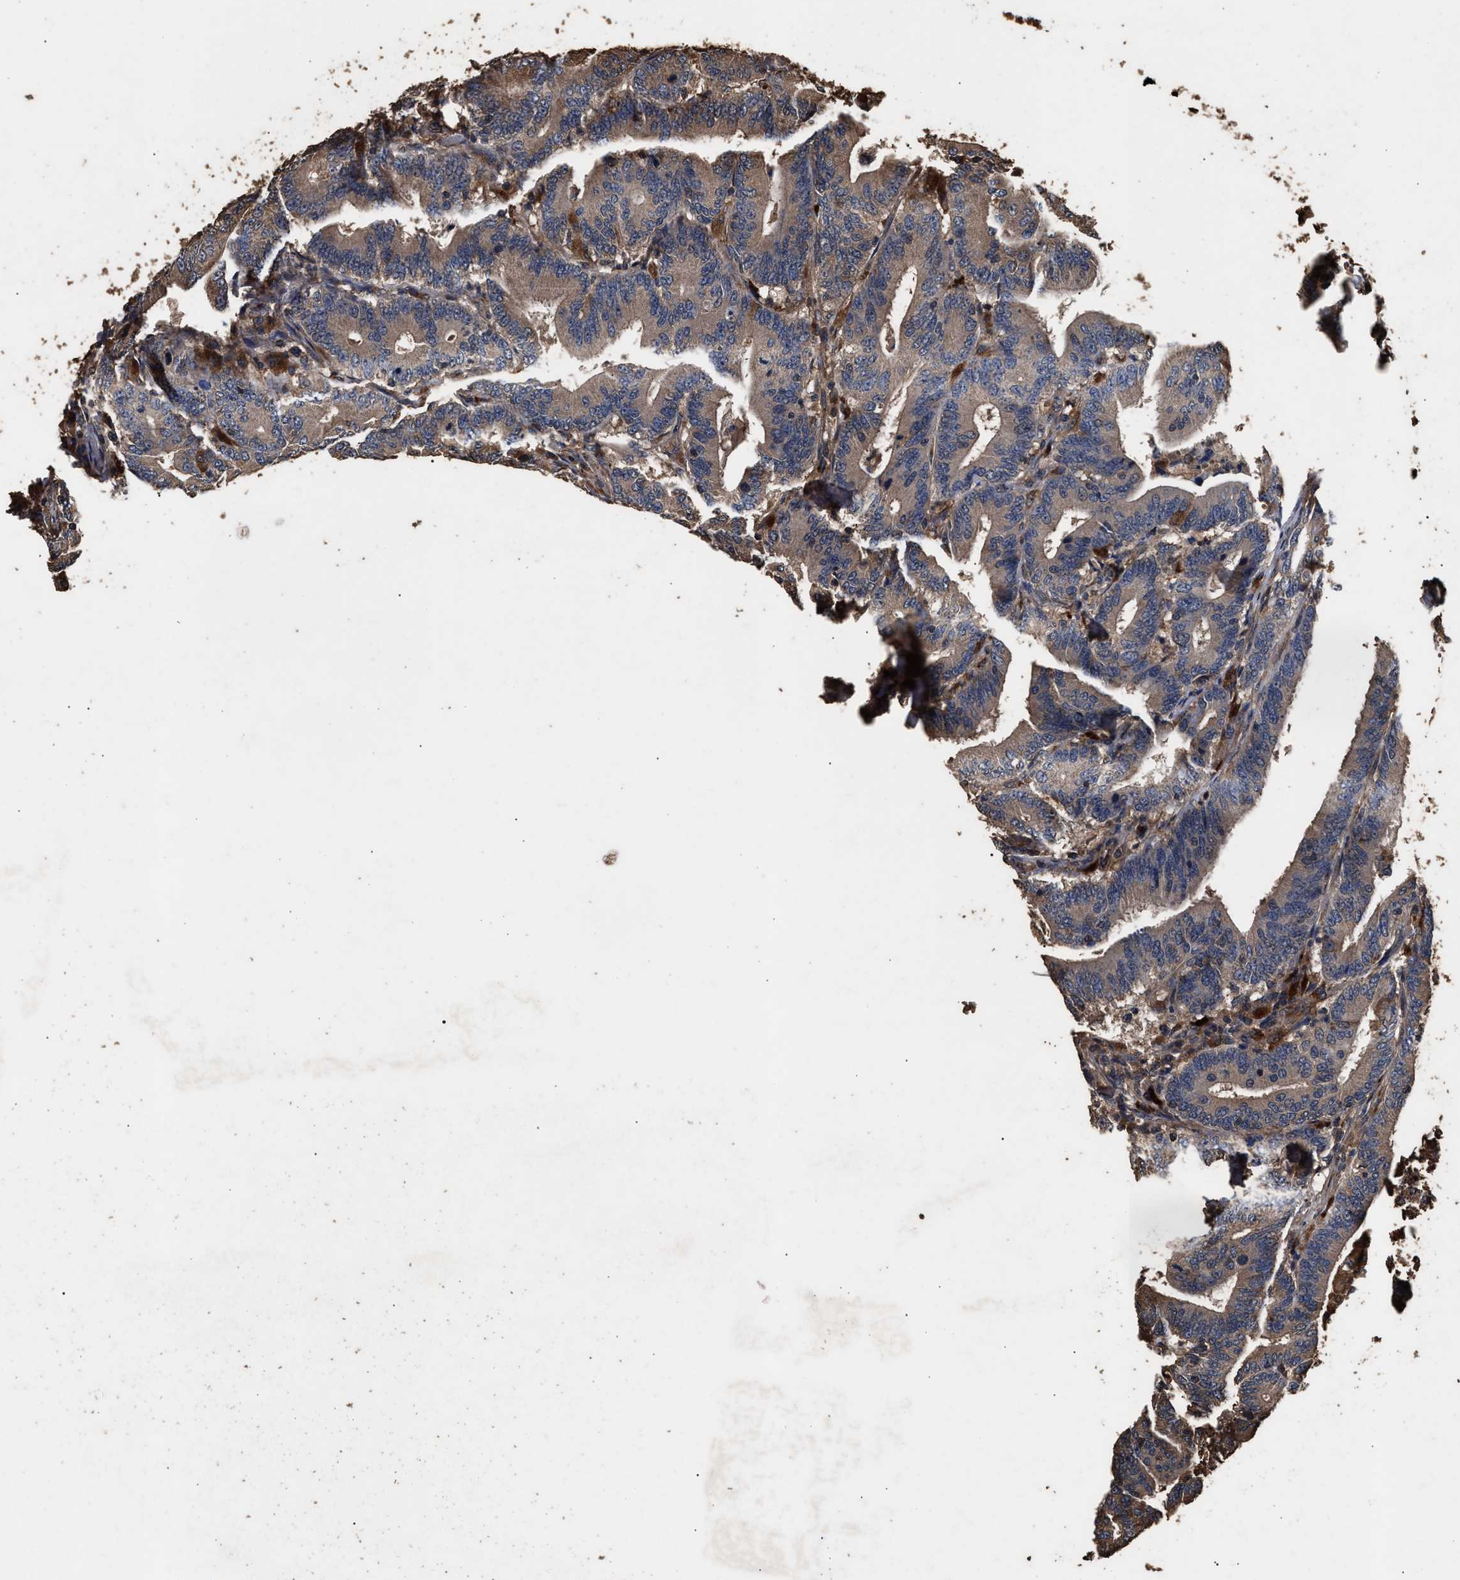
{"staining": {"intensity": "weak", "quantity": "25%-75%", "location": "cytoplasmic/membranous"}, "tissue": "colorectal cancer", "cell_type": "Tumor cells", "image_type": "cancer", "snomed": [{"axis": "morphology", "description": "Adenocarcinoma, NOS"}, {"axis": "topography", "description": "Colon"}], "caption": "Protein expression by immunohistochemistry shows weak cytoplasmic/membranous expression in approximately 25%-75% of tumor cells in colorectal cancer (adenocarcinoma).", "gene": "KYAT1", "patient": {"sex": "female", "age": 66}}